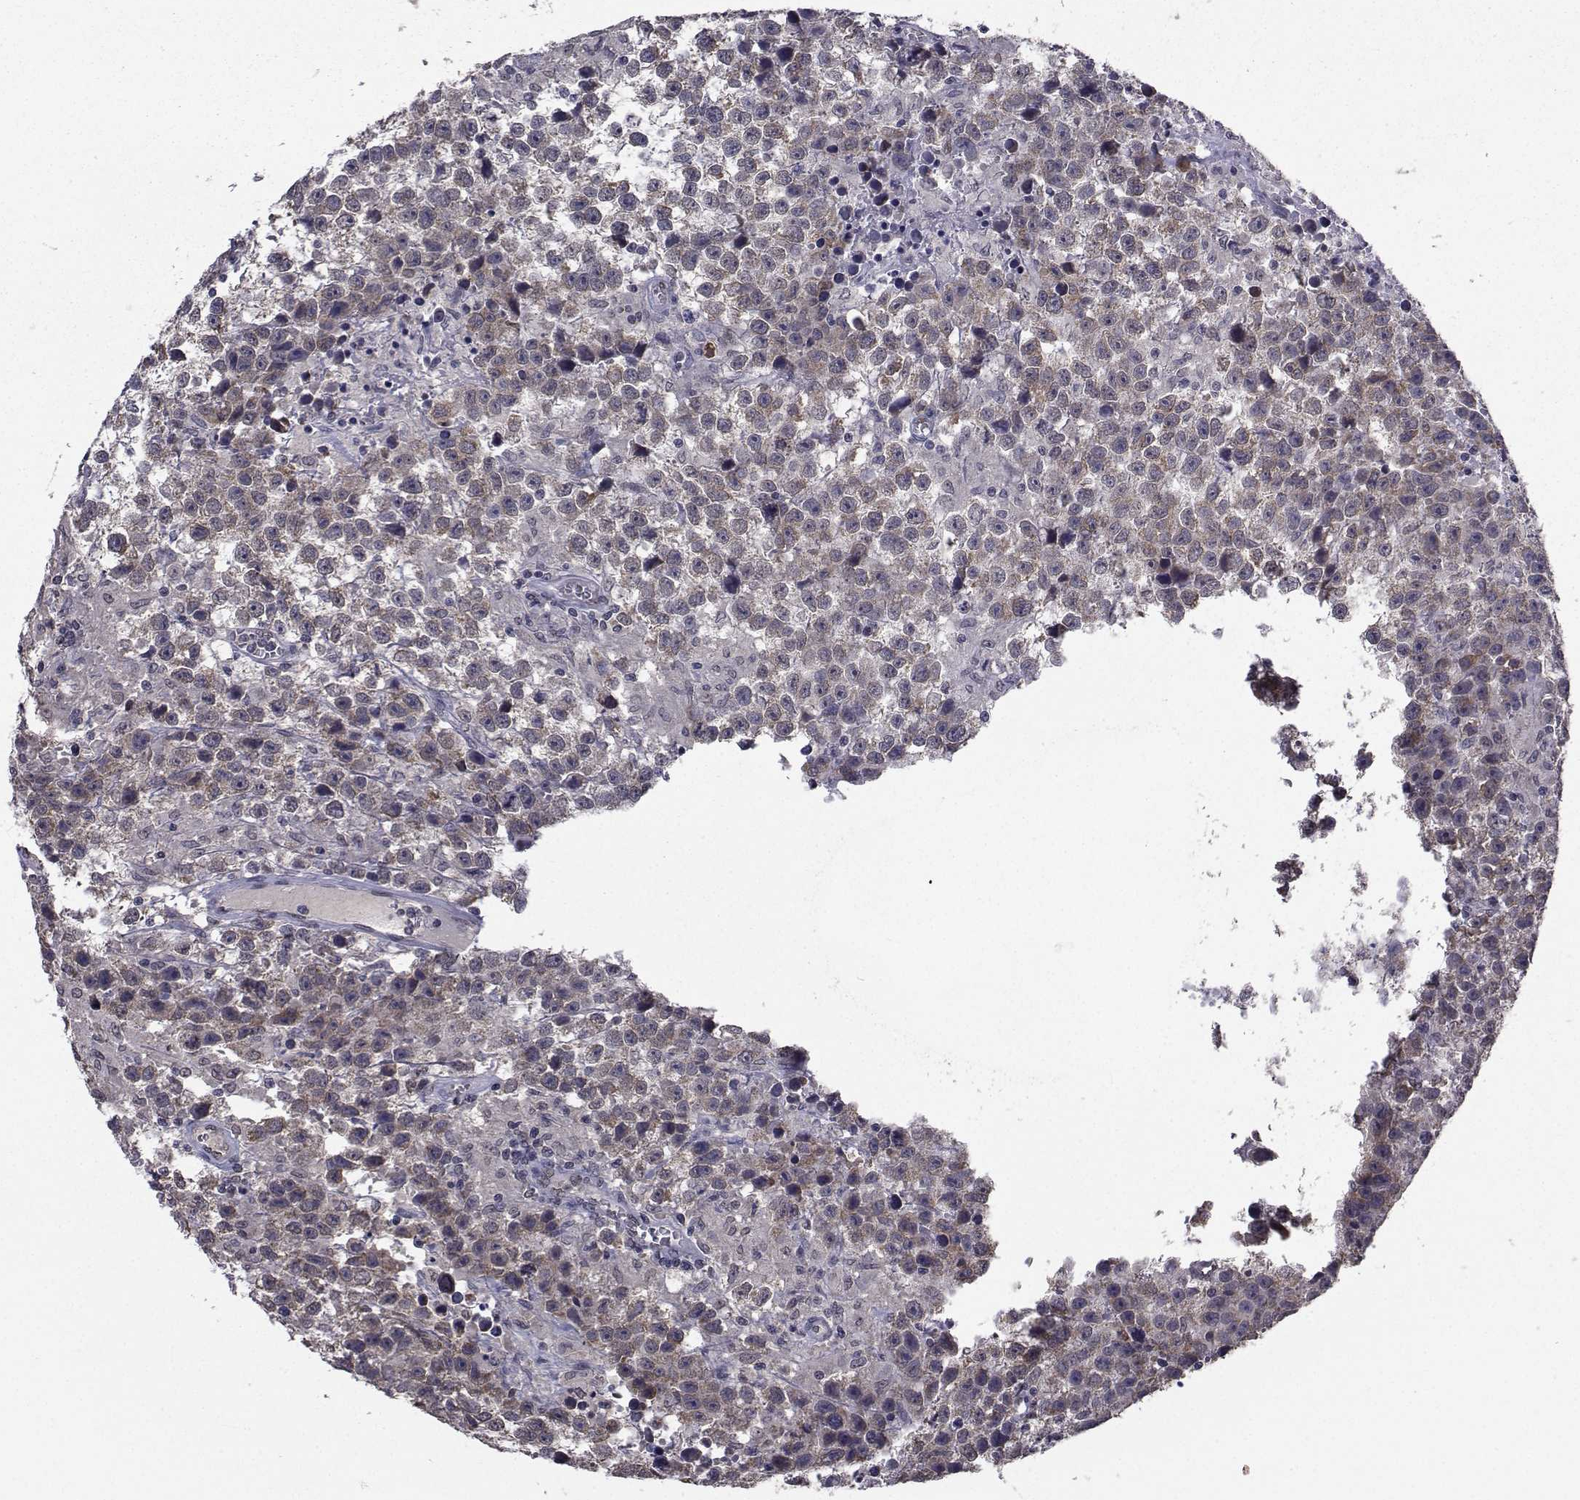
{"staining": {"intensity": "weak", "quantity": "25%-75%", "location": "cytoplasmic/membranous"}, "tissue": "testis cancer", "cell_type": "Tumor cells", "image_type": "cancer", "snomed": [{"axis": "morphology", "description": "Seminoma, NOS"}, {"axis": "topography", "description": "Testis"}], "caption": "The micrograph reveals immunohistochemical staining of seminoma (testis). There is weak cytoplasmic/membranous staining is identified in approximately 25%-75% of tumor cells.", "gene": "CYP2S1", "patient": {"sex": "male", "age": 43}}